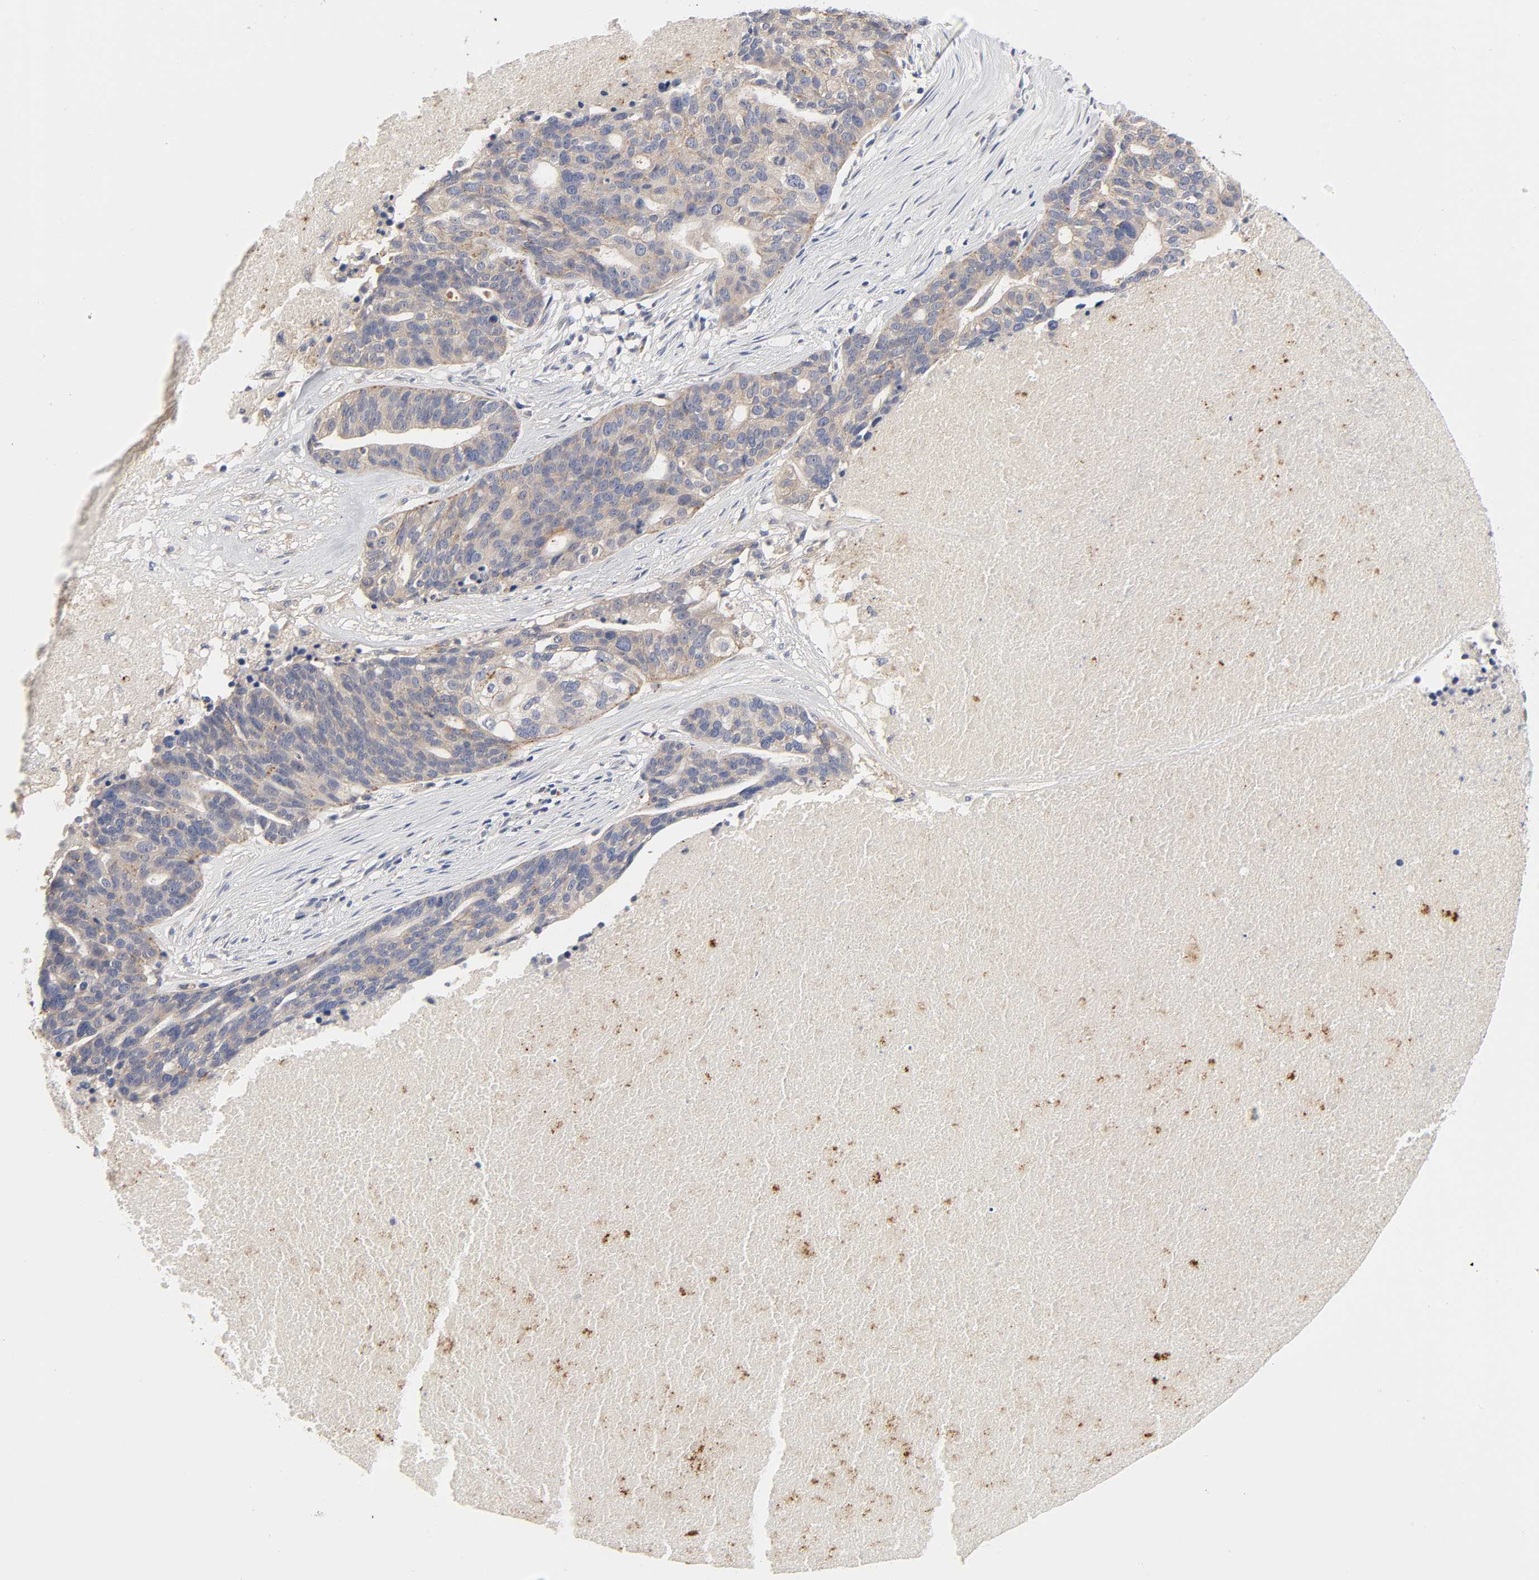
{"staining": {"intensity": "weak", "quantity": ">75%", "location": "cytoplasmic/membranous"}, "tissue": "ovarian cancer", "cell_type": "Tumor cells", "image_type": "cancer", "snomed": [{"axis": "morphology", "description": "Cystadenocarcinoma, serous, NOS"}, {"axis": "topography", "description": "Ovary"}], "caption": "A high-resolution micrograph shows immunohistochemistry staining of ovarian serous cystadenocarcinoma, which displays weak cytoplasmic/membranous staining in about >75% of tumor cells.", "gene": "C17orf75", "patient": {"sex": "female", "age": 59}}